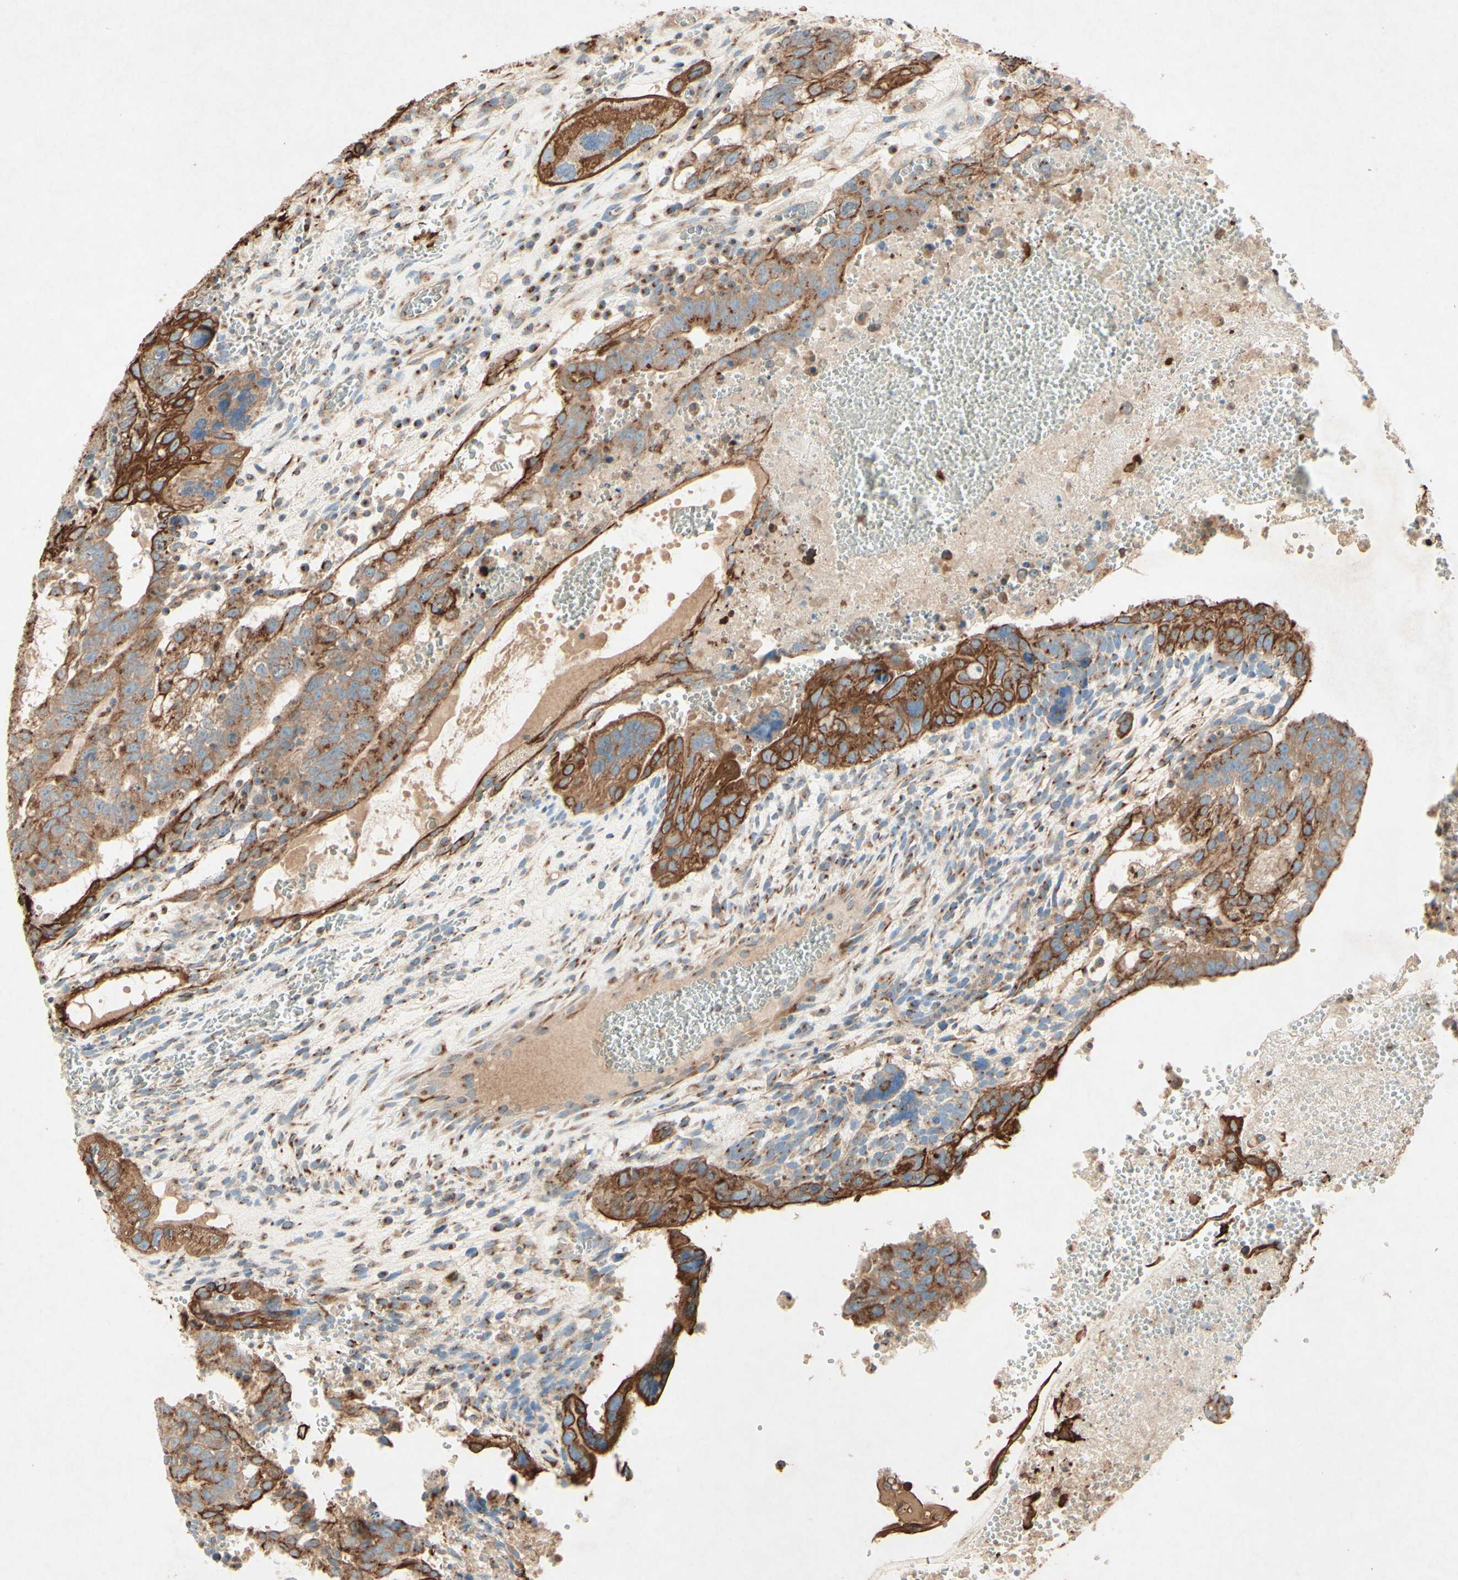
{"staining": {"intensity": "strong", "quantity": "25%-75%", "location": "cytoplasmic/membranous"}, "tissue": "testis cancer", "cell_type": "Tumor cells", "image_type": "cancer", "snomed": [{"axis": "morphology", "description": "Seminoma, NOS"}, {"axis": "morphology", "description": "Carcinoma, Embryonal, NOS"}, {"axis": "topography", "description": "Testis"}], "caption": "Testis seminoma tissue displays strong cytoplasmic/membranous expression in approximately 25%-75% of tumor cells", "gene": "MTM1", "patient": {"sex": "male", "age": 52}}